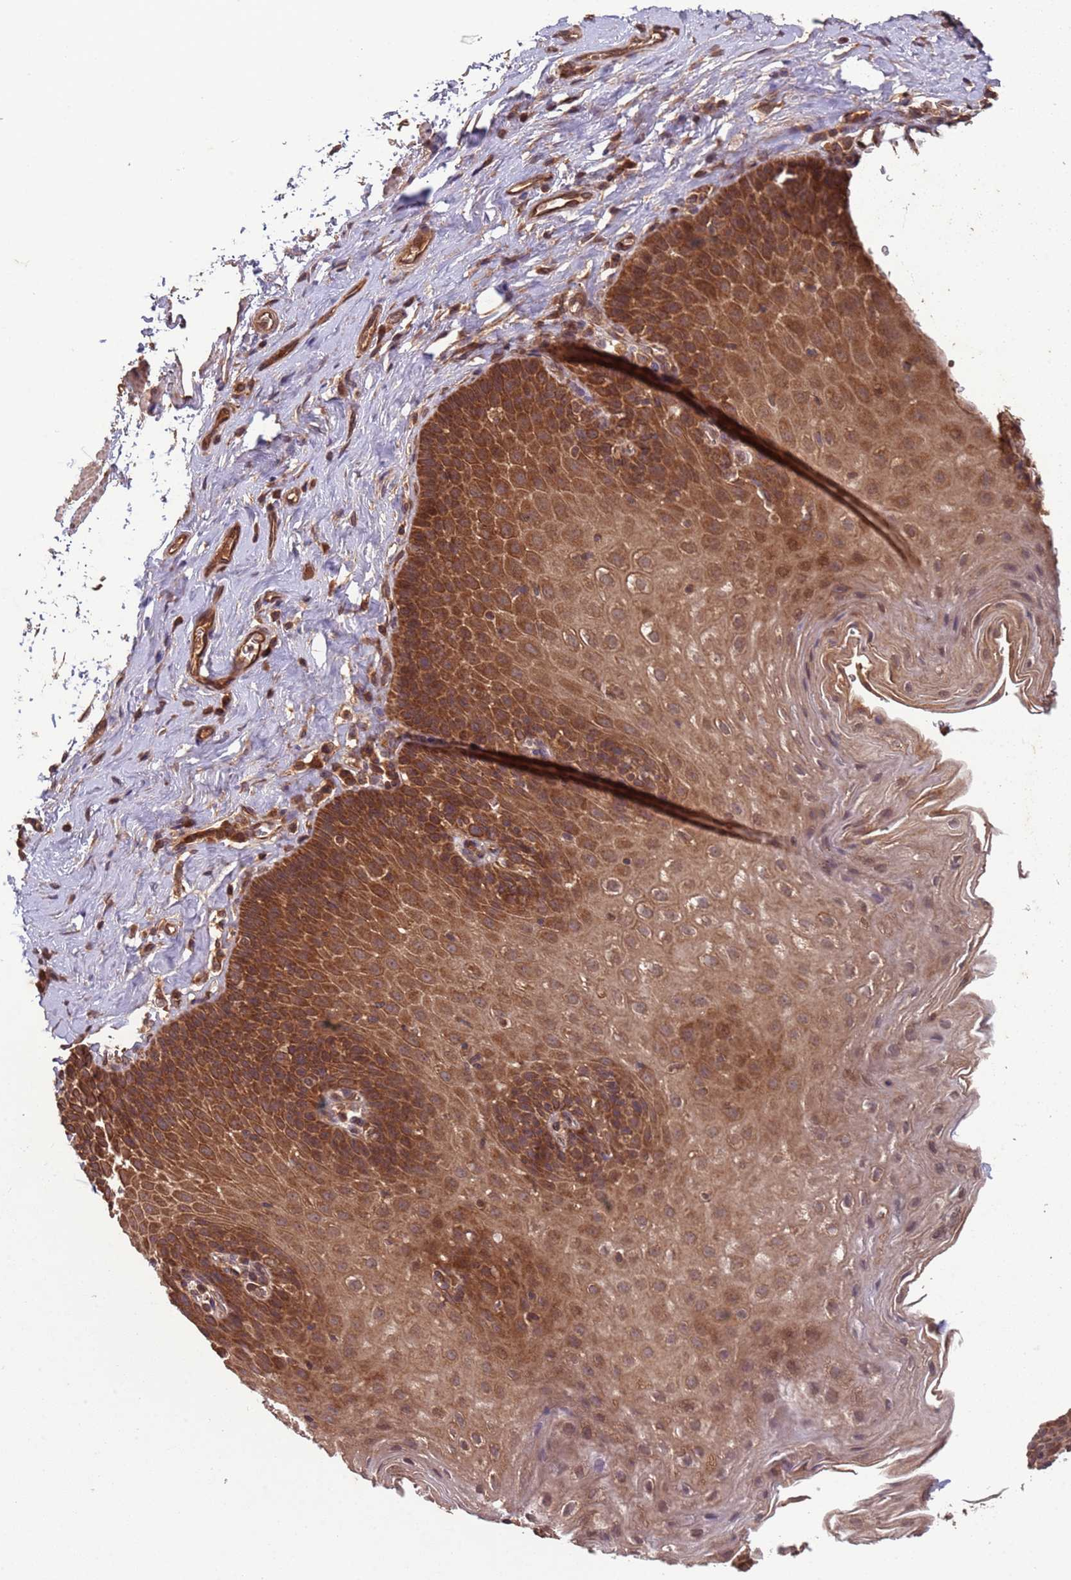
{"staining": {"intensity": "moderate", "quantity": ">75%", "location": "cytoplasmic/membranous"}, "tissue": "esophagus", "cell_type": "Squamous epithelial cells", "image_type": "normal", "snomed": [{"axis": "morphology", "description": "Normal tissue, NOS"}, {"axis": "topography", "description": "Esophagus"}], "caption": "Protein expression analysis of unremarkable esophagus shows moderate cytoplasmic/membranous positivity in about >75% of squamous epithelial cells. The protein is shown in brown color, while the nuclei are stained blue.", "gene": "ERI1", "patient": {"sex": "female", "age": 61}}